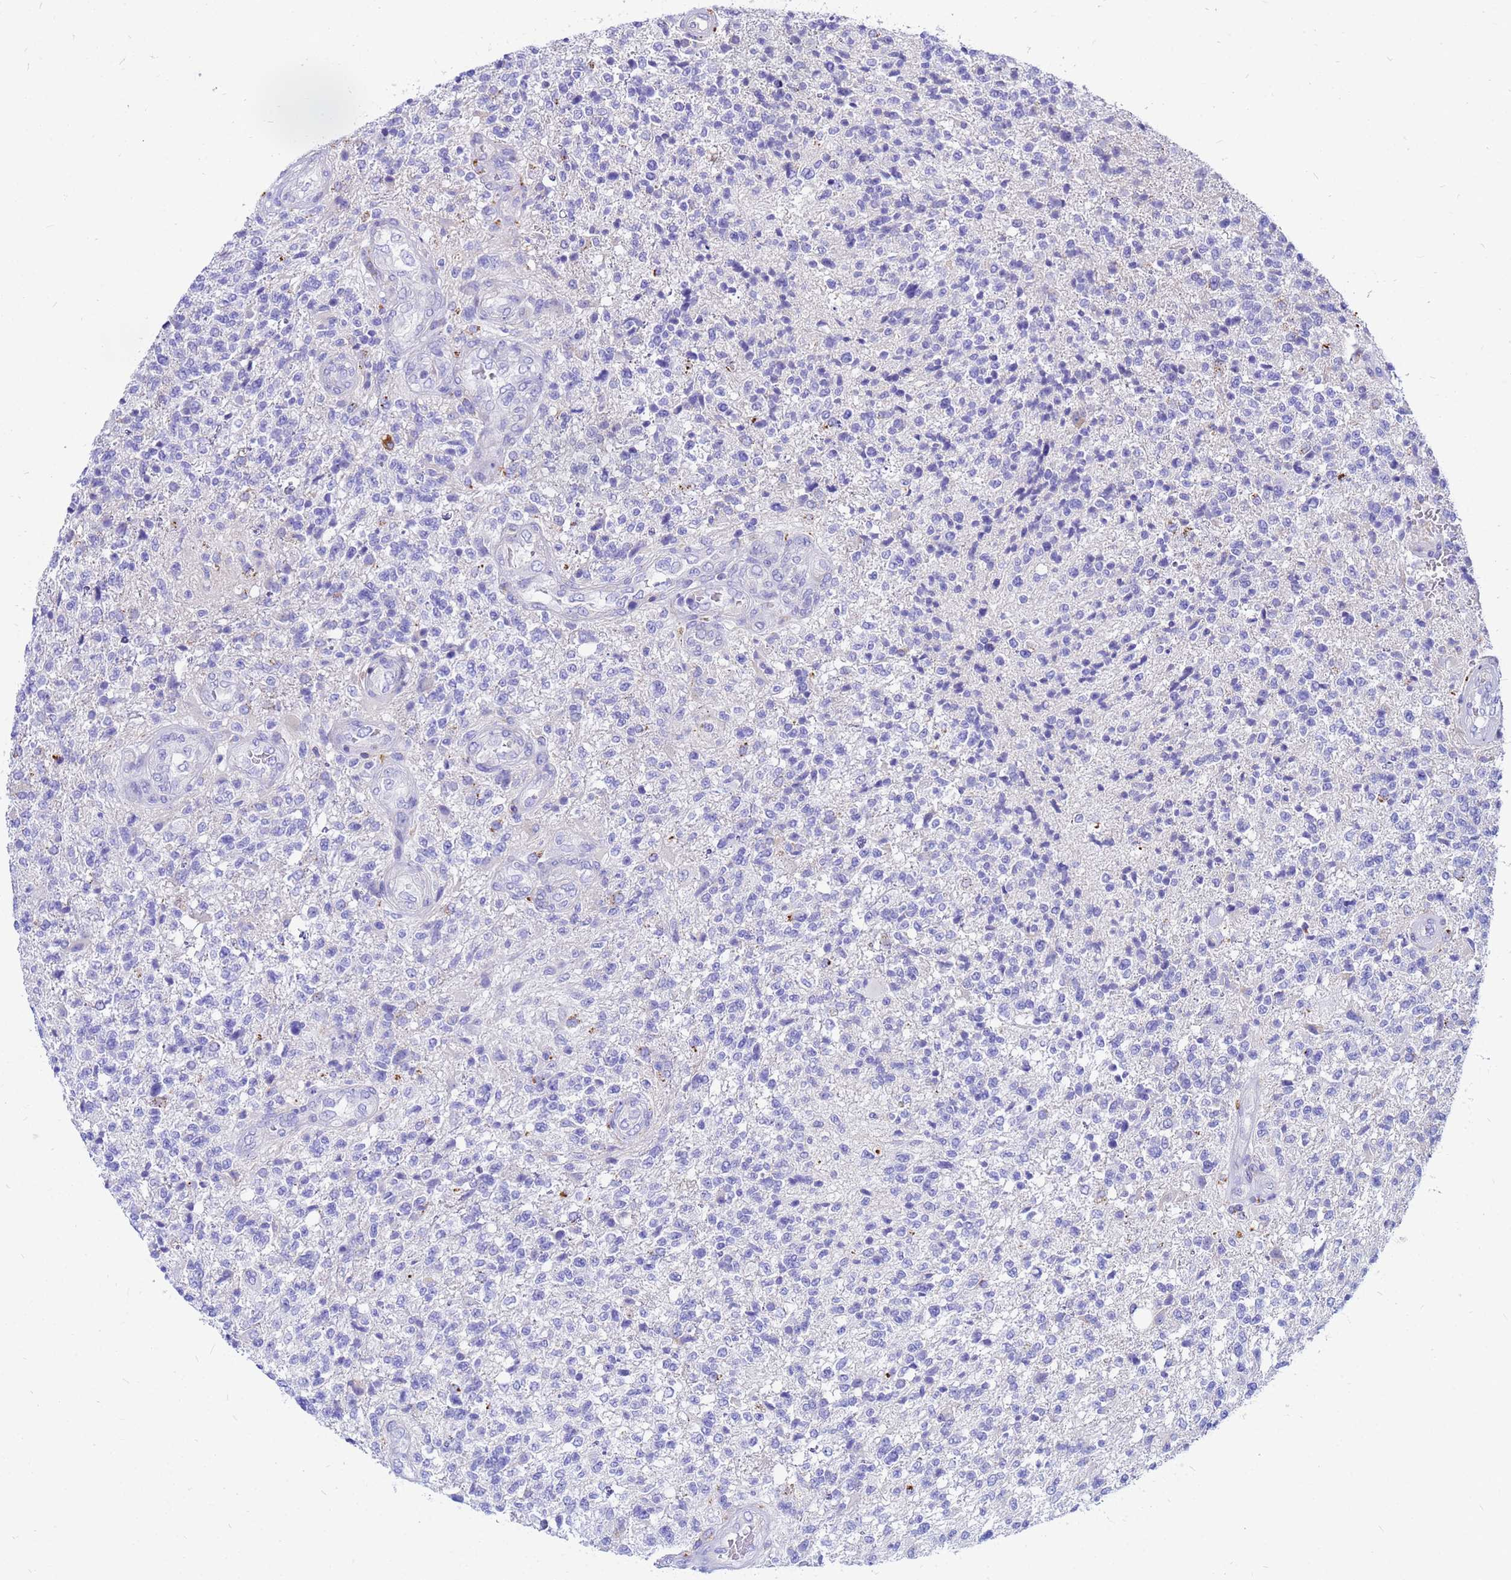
{"staining": {"intensity": "negative", "quantity": "none", "location": "none"}, "tissue": "glioma", "cell_type": "Tumor cells", "image_type": "cancer", "snomed": [{"axis": "morphology", "description": "Glioma, malignant, High grade"}, {"axis": "topography", "description": "Brain"}], "caption": "Malignant high-grade glioma was stained to show a protein in brown. There is no significant positivity in tumor cells. (DAB (3,3'-diaminobenzidine) IHC with hematoxylin counter stain).", "gene": "FHIP1A", "patient": {"sex": "male", "age": 56}}